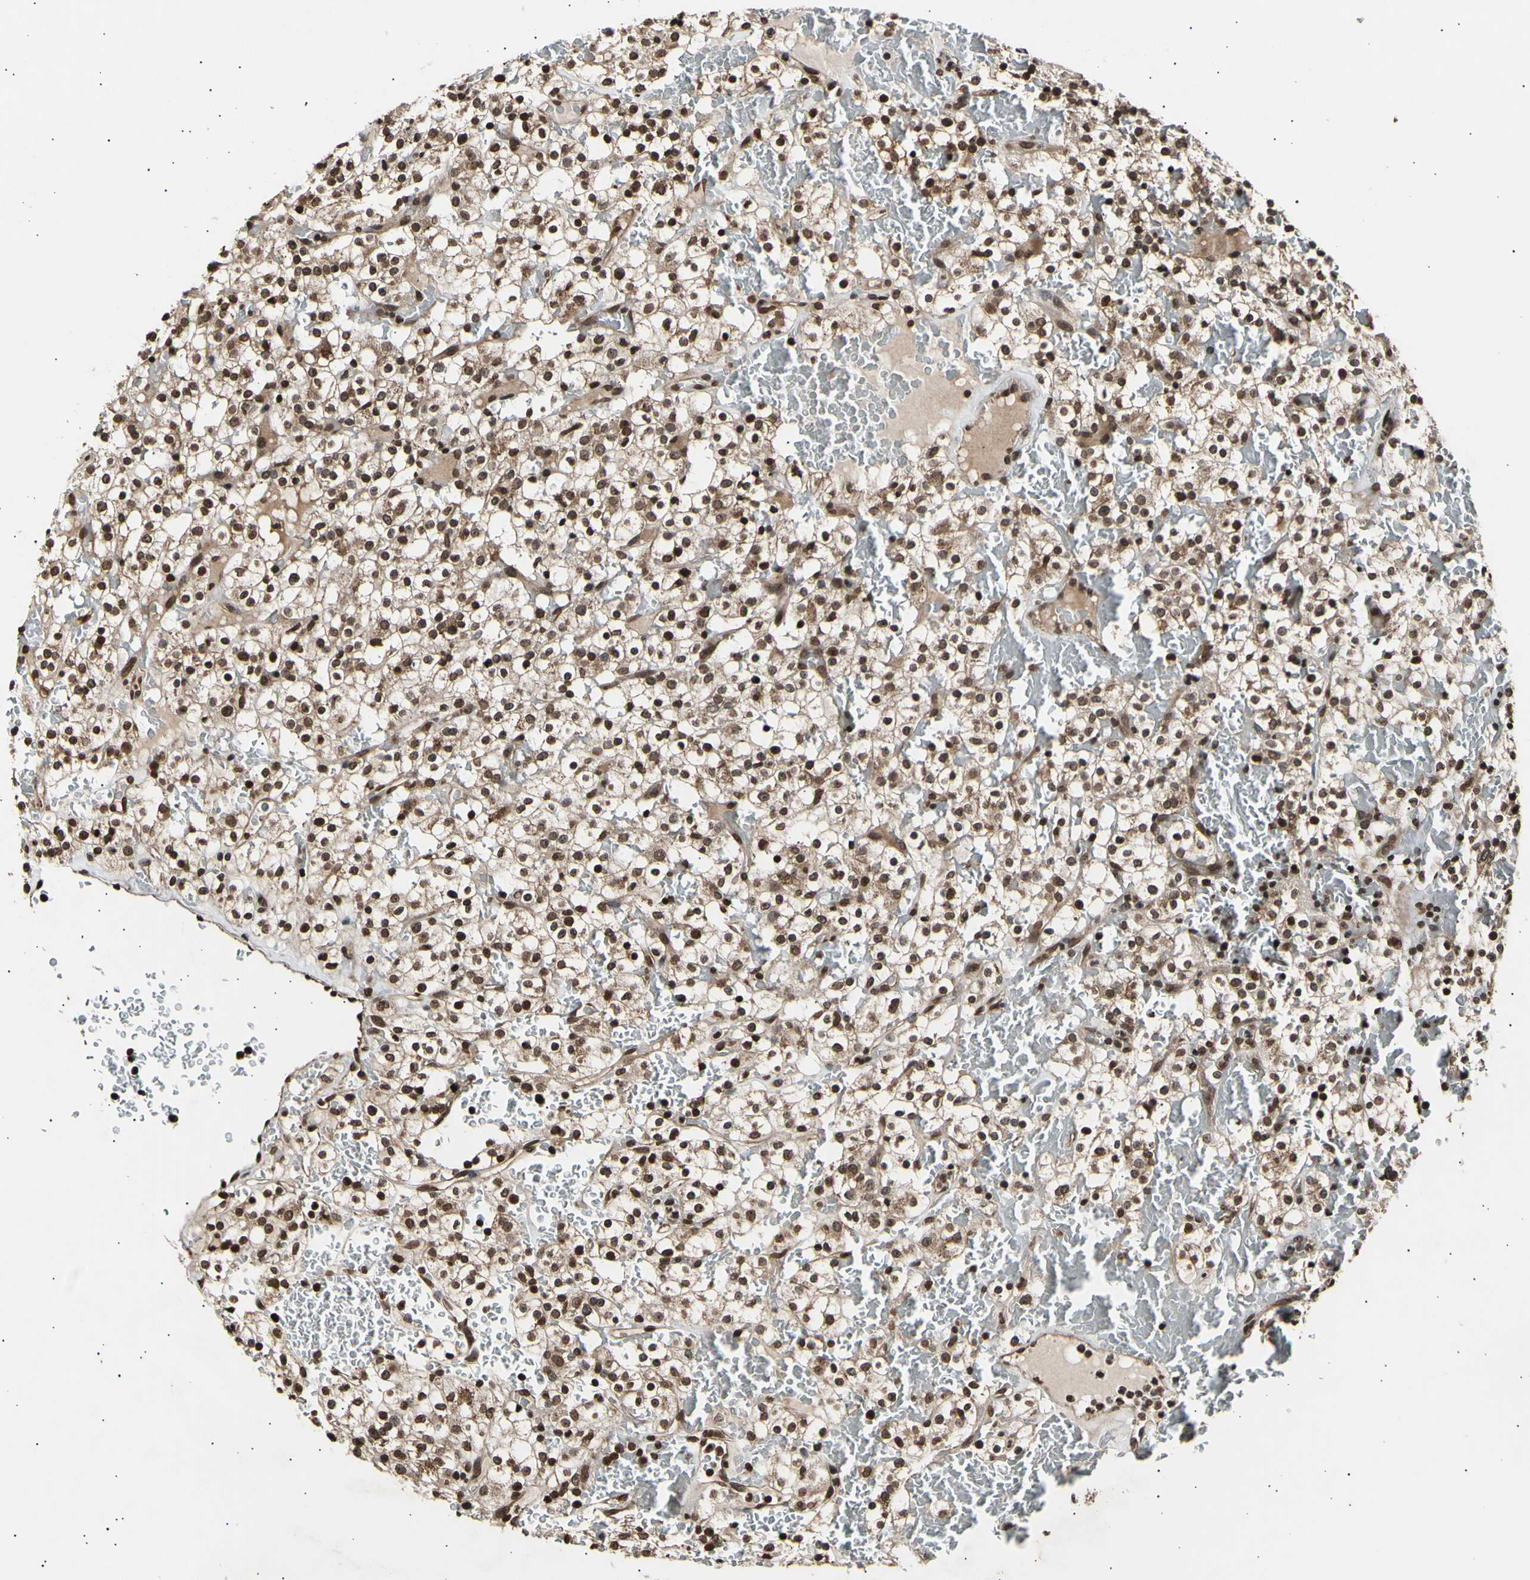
{"staining": {"intensity": "strong", "quantity": ">75%", "location": "cytoplasmic/membranous,nuclear"}, "tissue": "renal cancer", "cell_type": "Tumor cells", "image_type": "cancer", "snomed": [{"axis": "morphology", "description": "Normal tissue, NOS"}, {"axis": "morphology", "description": "Adenocarcinoma, NOS"}, {"axis": "topography", "description": "Kidney"}], "caption": "This photomicrograph exhibits immunohistochemistry (IHC) staining of renal cancer (adenocarcinoma), with high strong cytoplasmic/membranous and nuclear positivity in approximately >75% of tumor cells.", "gene": "ANAPC7", "patient": {"sex": "female", "age": 72}}